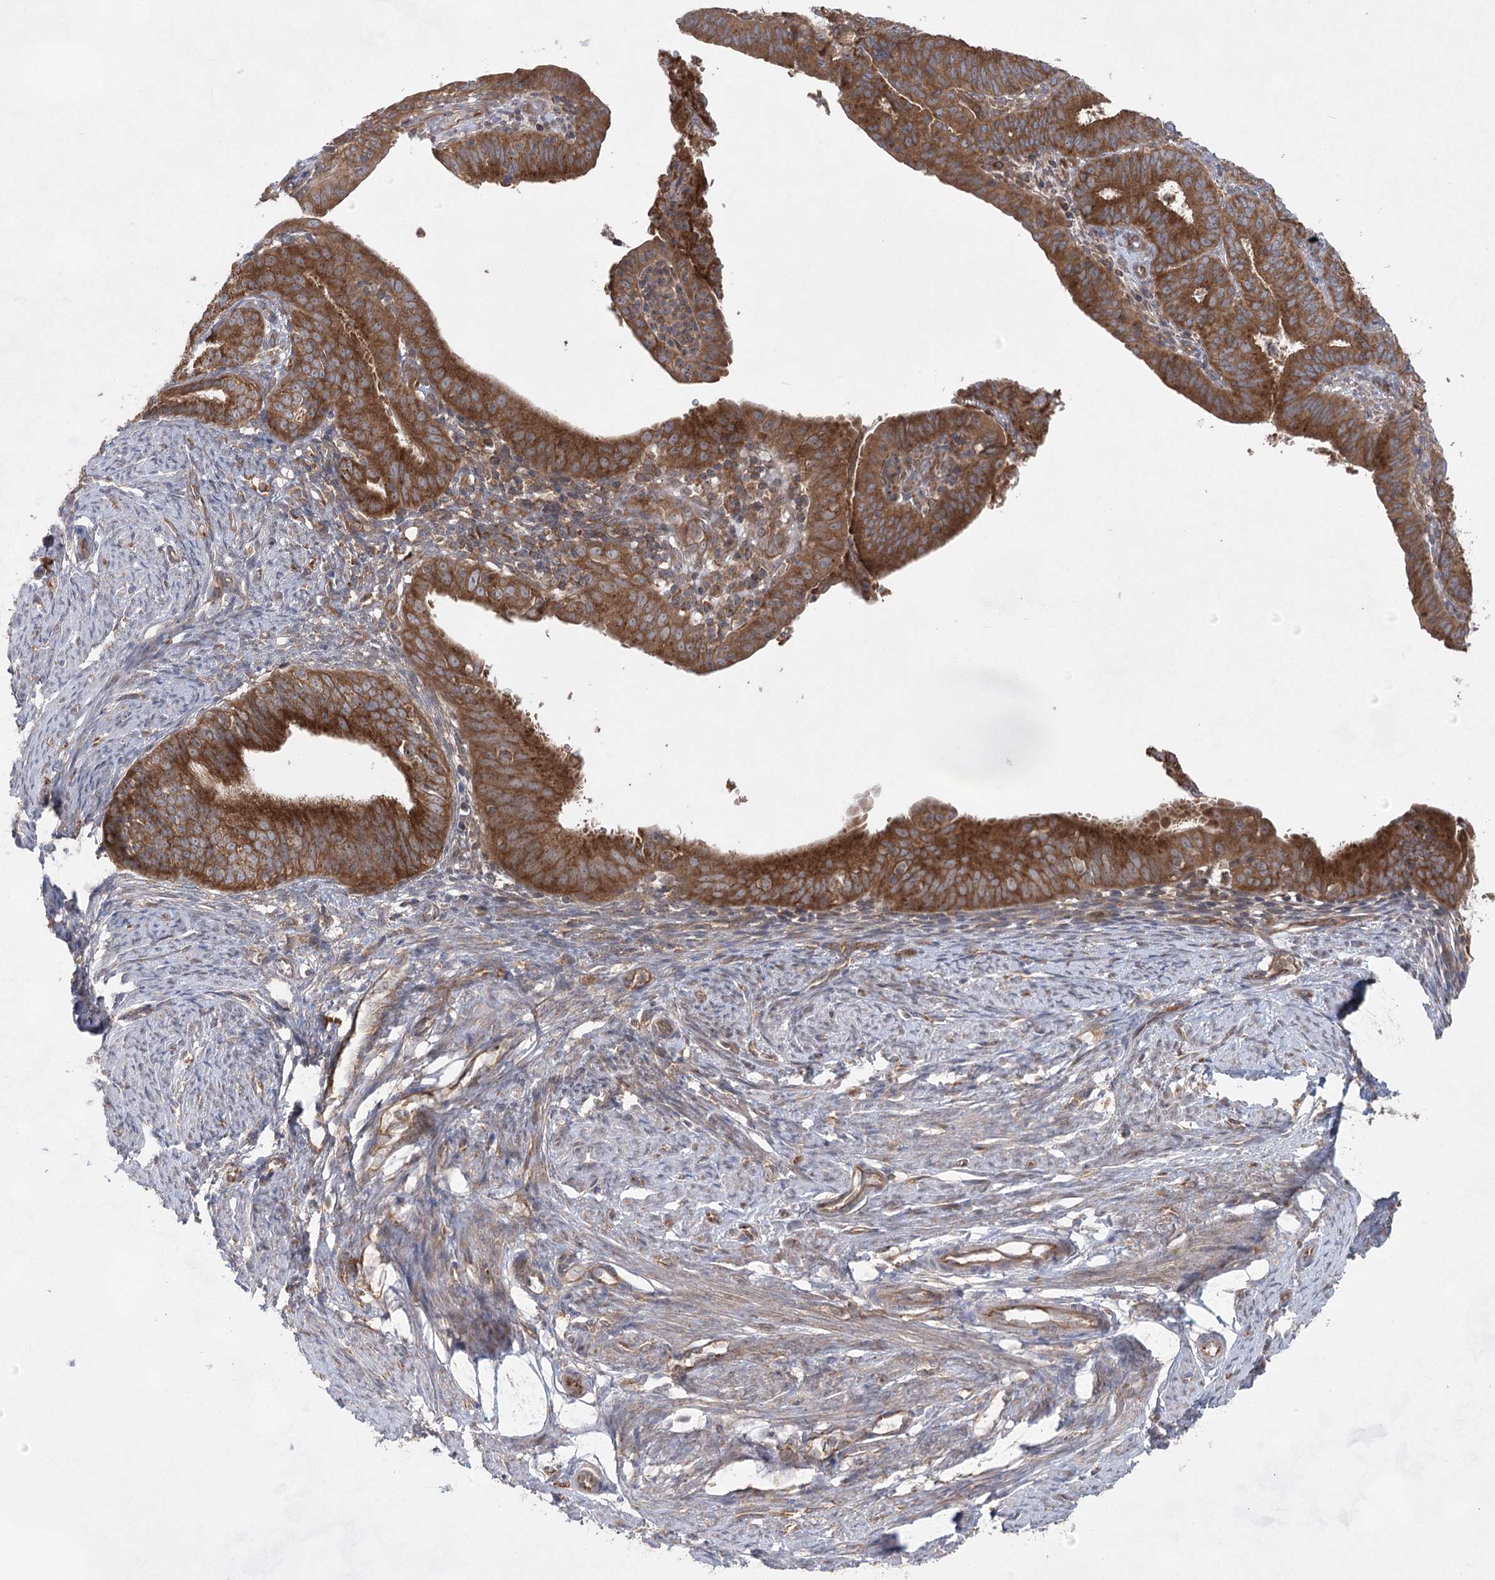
{"staining": {"intensity": "moderate", "quantity": ">75%", "location": "cytoplasmic/membranous"}, "tissue": "endometrial cancer", "cell_type": "Tumor cells", "image_type": "cancer", "snomed": [{"axis": "morphology", "description": "Adenocarcinoma, NOS"}, {"axis": "topography", "description": "Endometrium"}], "caption": "There is medium levels of moderate cytoplasmic/membranous staining in tumor cells of endometrial cancer (adenocarcinoma), as demonstrated by immunohistochemical staining (brown color).", "gene": "EIF3A", "patient": {"sex": "female", "age": 51}}